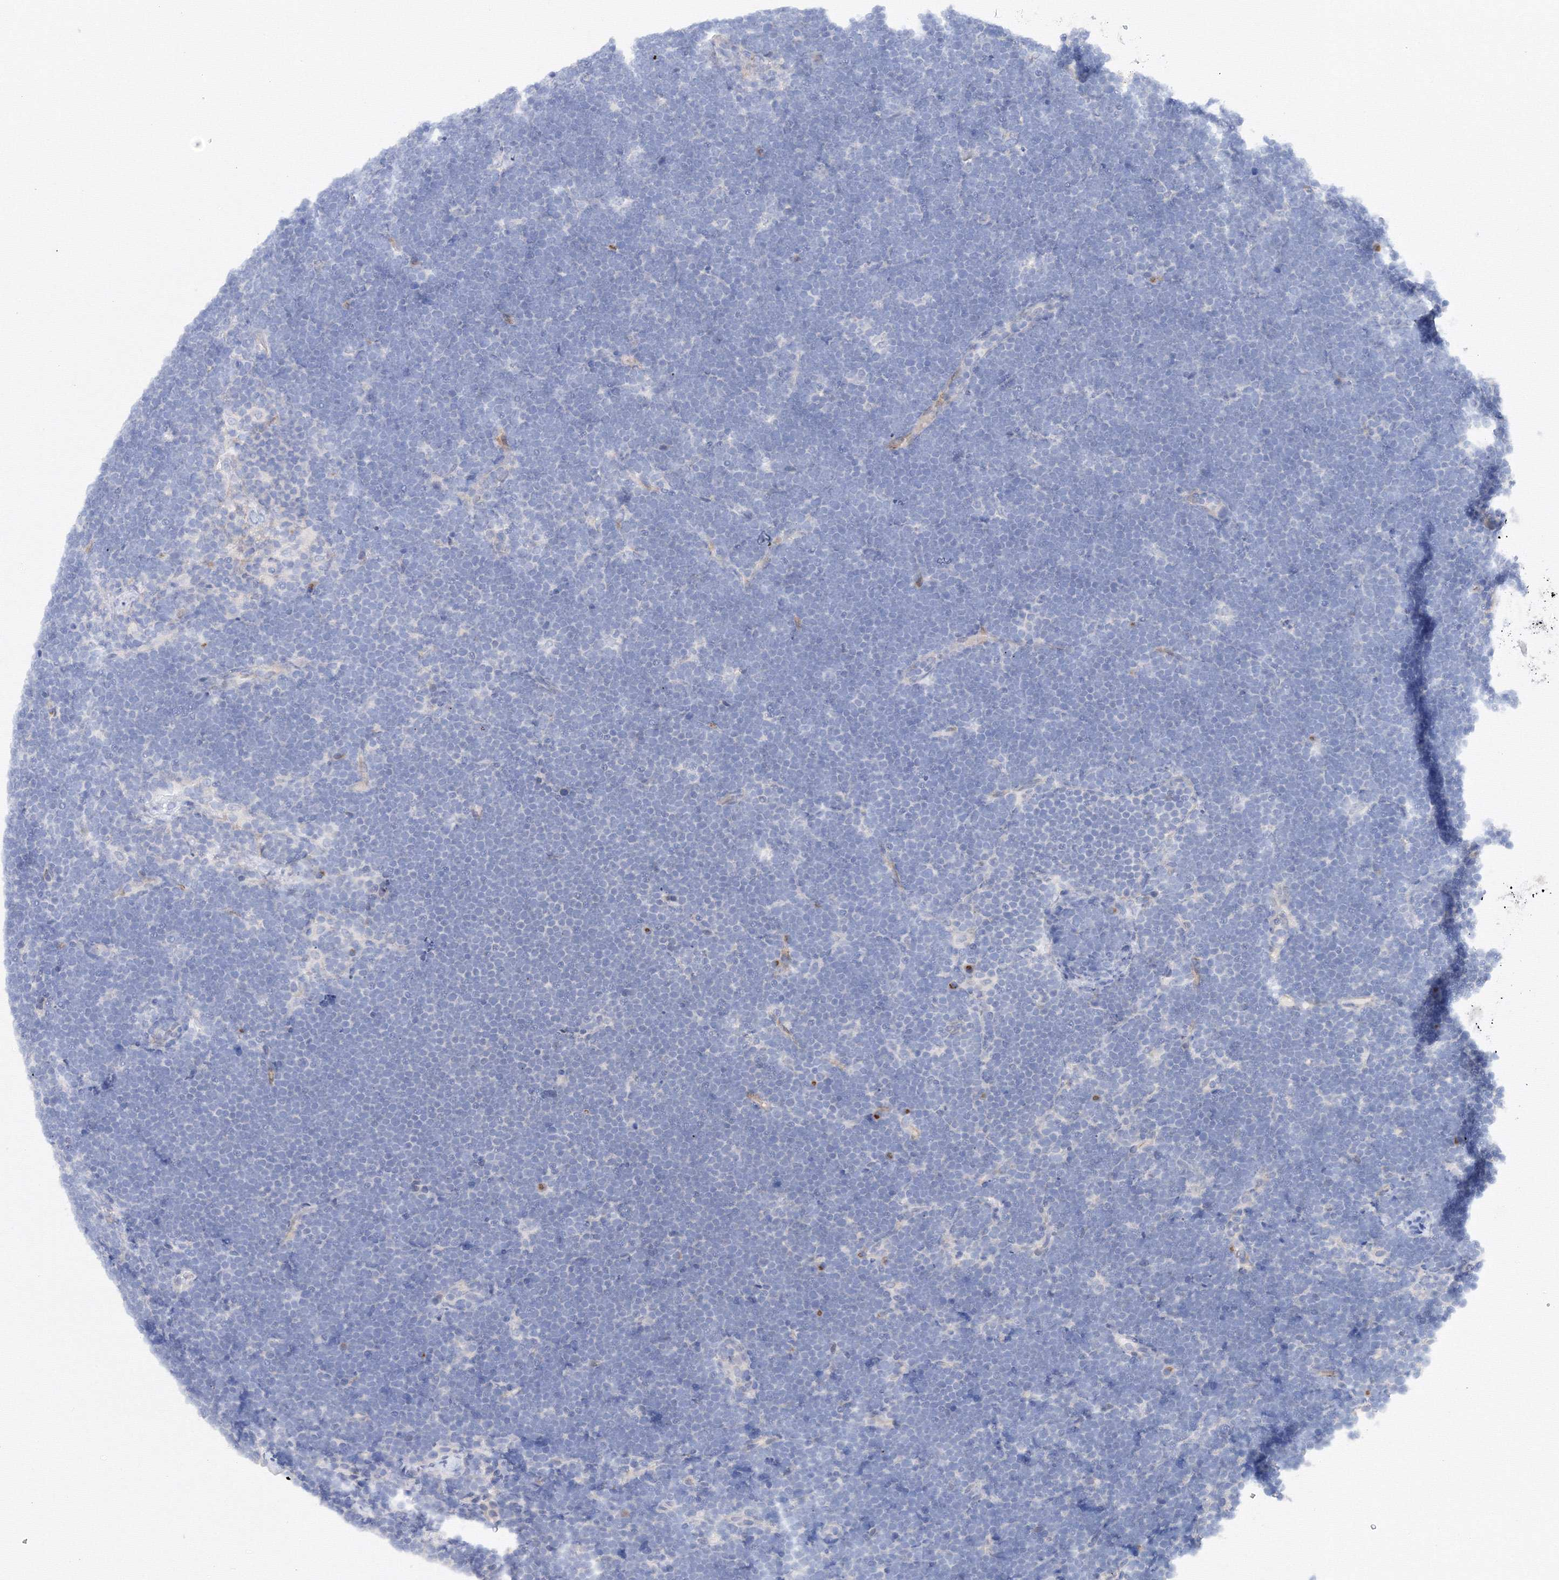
{"staining": {"intensity": "negative", "quantity": "none", "location": "none"}, "tissue": "lymphoma", "cell_type": "Tumor cells", "image_type": "cancer", "snomed": [{"axis": "morphology", "description": "Malignant lymphoma, non-Hodgkin's type, High grade"}, {"axis": "topography", "description": "Lymph node"}], "caption": "IHC photomicrograph of malignant lymphoma, non-Hodgkin's type (high-grade) stained for a protein (brown), which reveals no expression in tumor cells. The staining is performed using DAB (3,3'-diaminobenzidine) brown chromogen with nuclei counter-stained in using hematoxylin.", "gene": "TAMM41", "patient": {"sex": "male", "age": 13}}